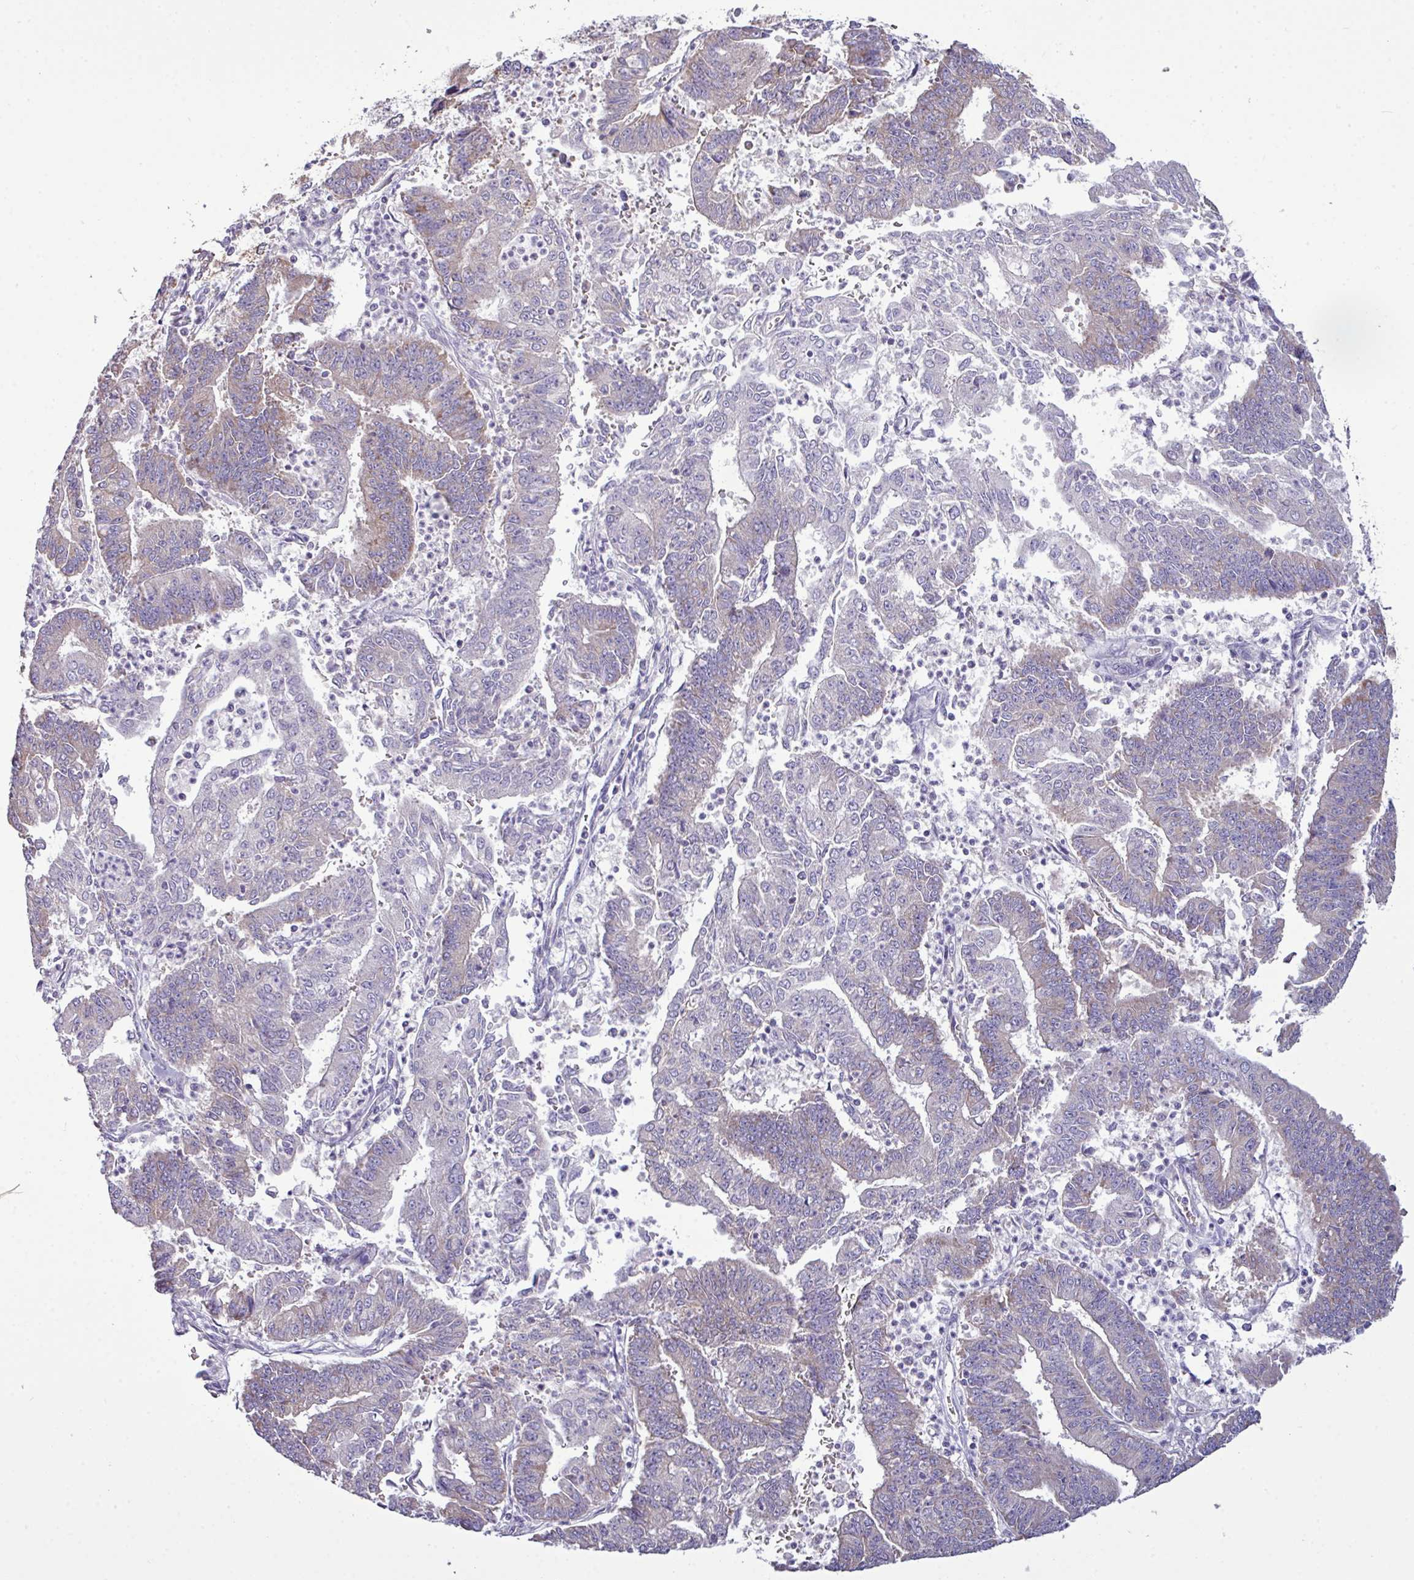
{"staining": {"intensity": "weak", "quantity": "<25%", "location": "cytoplasmic/membranous"}, "tissue": "endometrial cancer", "cell_type": "Tumor cells", "image_type": "cancer", "snomed": [{"axis": "morphology", "description": "Adenocarcinoma, NOS"}, {"axis": "topography", "description": "Endometrium"}], "caption": "IHC of endometrial adenocarcinoma exhibits no staining in tumor cells.", "gene": "AGAP5", "patient": {"sex": "female", "age": 73}}